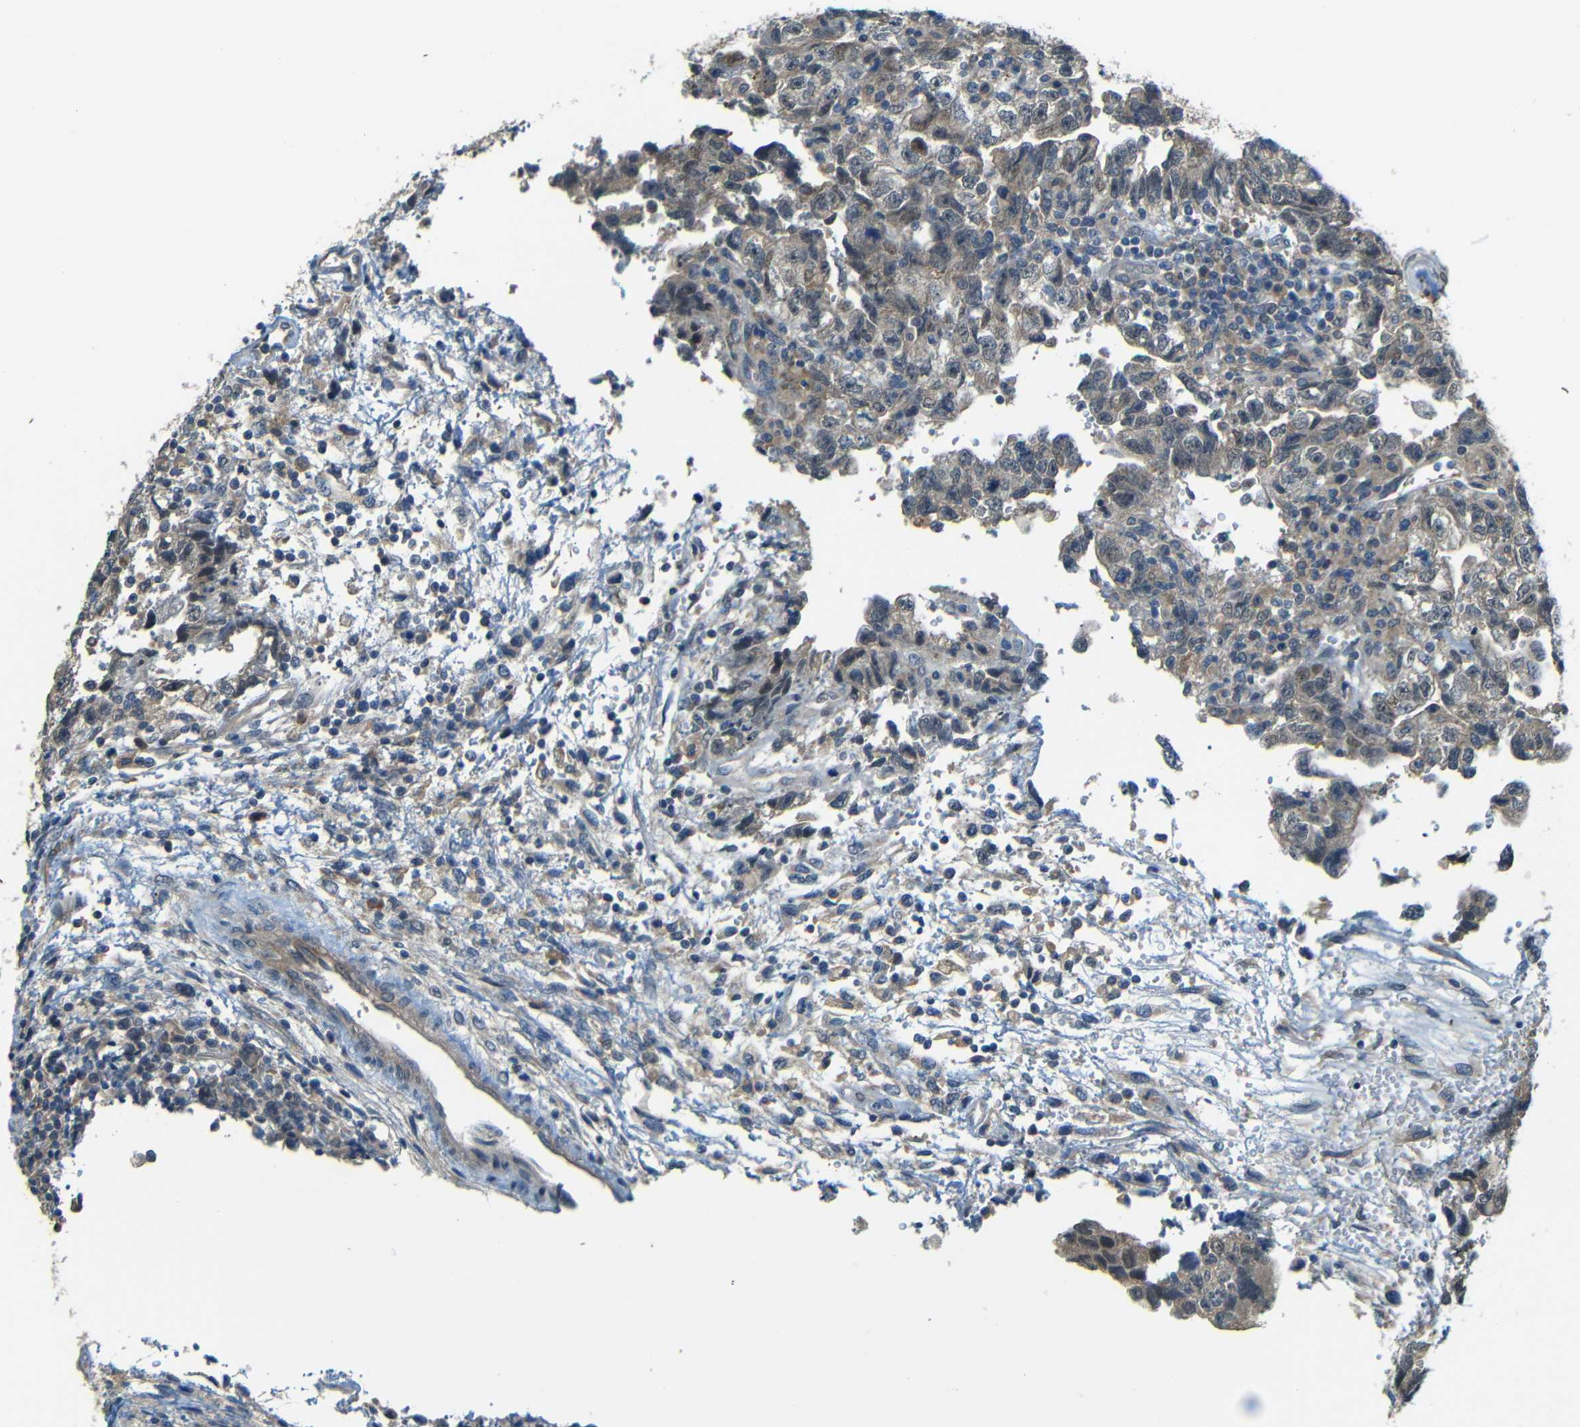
{"staining": {"intensity": "weak", "quantity": "25%-75%", "location": "cytoplasmic/membranous"}, "tissue": "testis cancer", "cell_type": "Tumor cells", "image_type": "cancer", "snomed": [{"axis": "morphology", "description": "Carcinoma, Embryonal, NOS"}, {"axis": "topography", "description": "Testis"}], "caption": "This is an image of immunohistochemistry staining of testis embryonal carcinoma, which shows weak expression in the cytoplasmic/membranous of tumor cells.", "gene": "FNDC3A", "patient": {"sex": "male", "age": 36}}